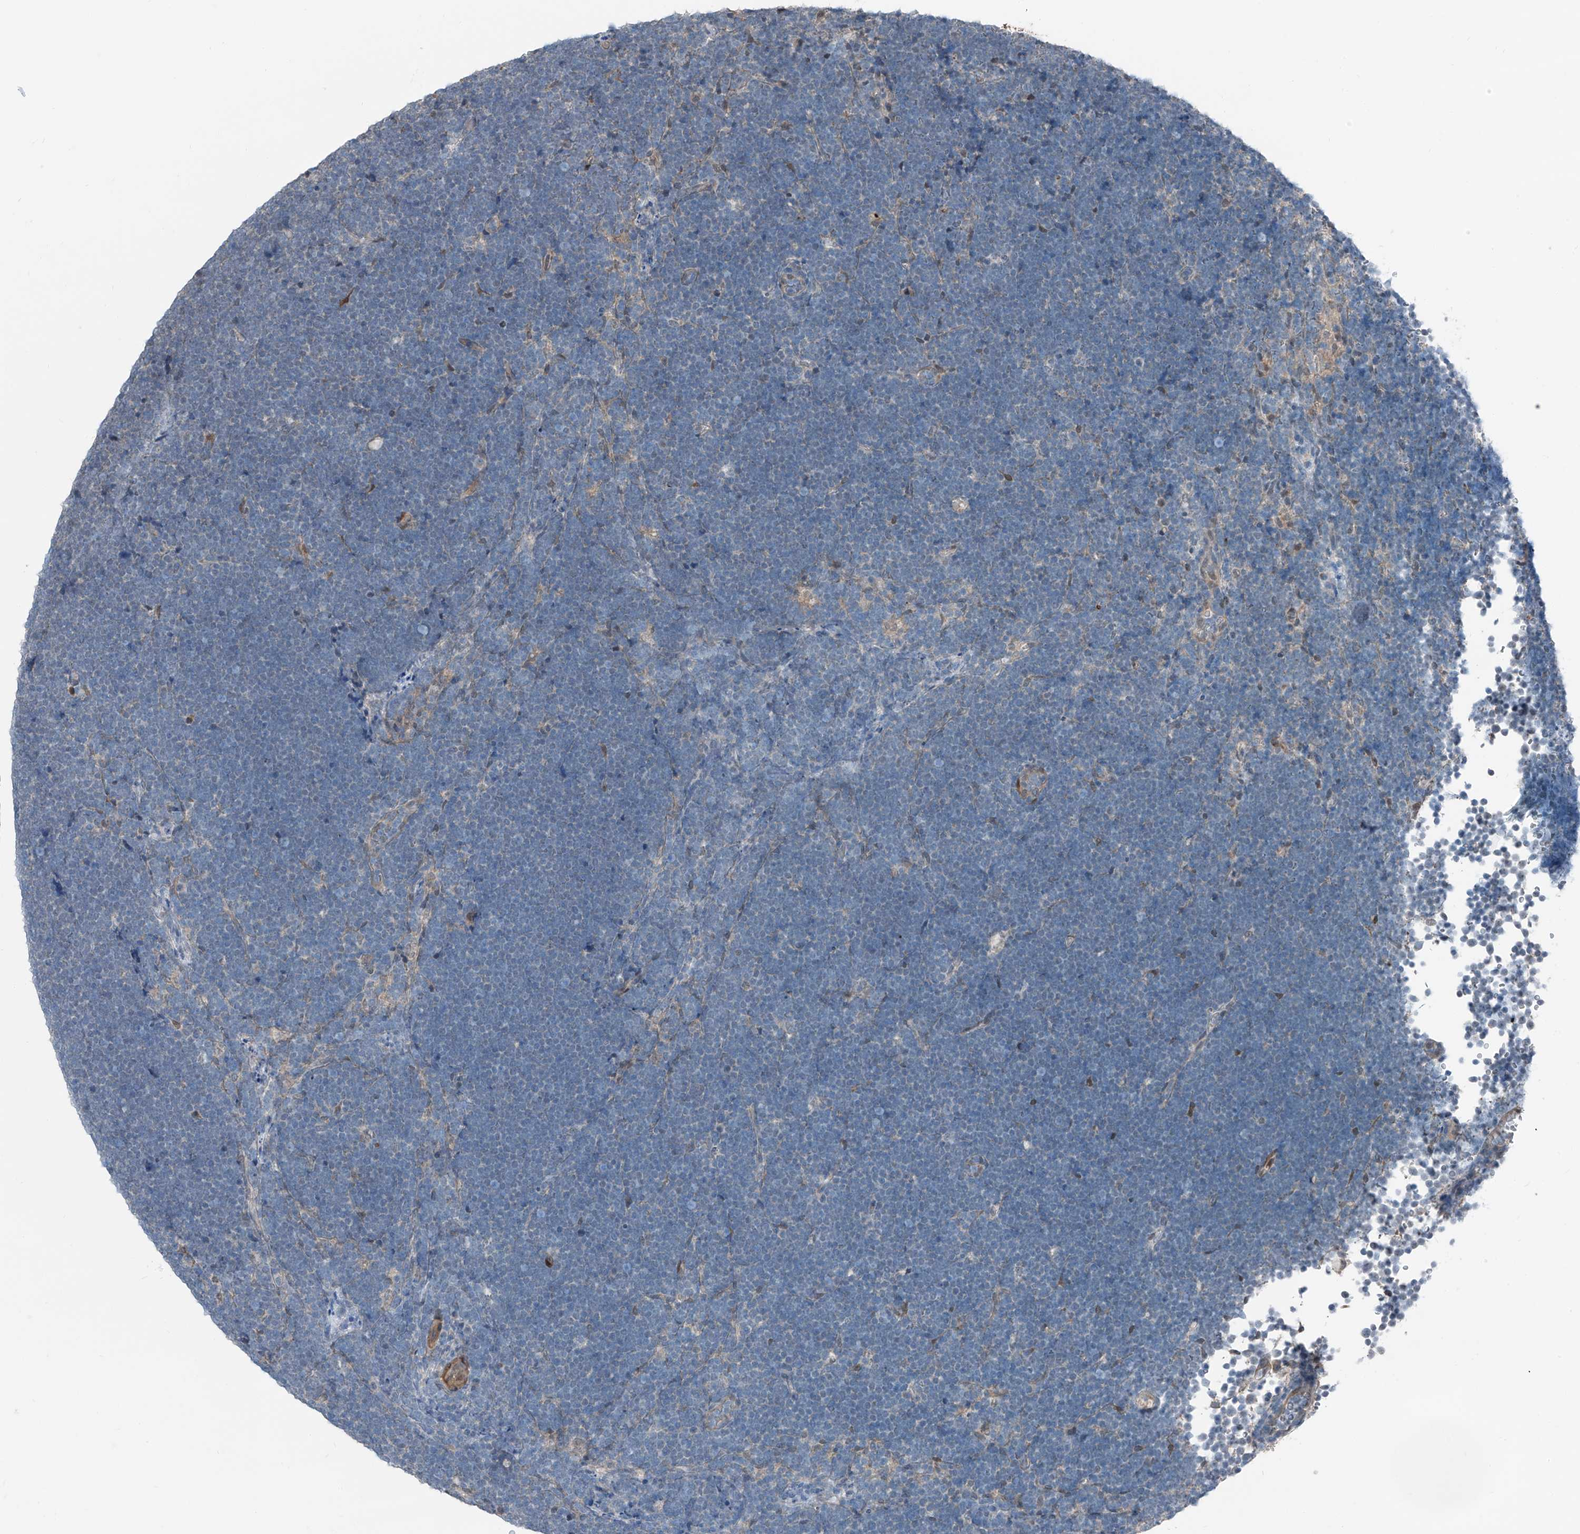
{"staining": {"intensity": "negative", "quantity": "none", "location": "none"}, "tissue": "lymphoma", "cell_type": "Tumor cells", "image_type": "cancer", "snomed": [{"axis": "morphology", "description": "Malignant lymphoma, non-Hodgkin's type, High grade"}, {"axis": "topography", "description": "Lymph node"}], "caption": "This is a image of IHC staining of high-grade malignant lymphoma, non-Hodgkin's type, which shows no positivity in tumor cells. (IHC, brightfield microscopy, high magnification).", "gene": "HSPA6", "patient": {"sex": "male", "age": 13}}